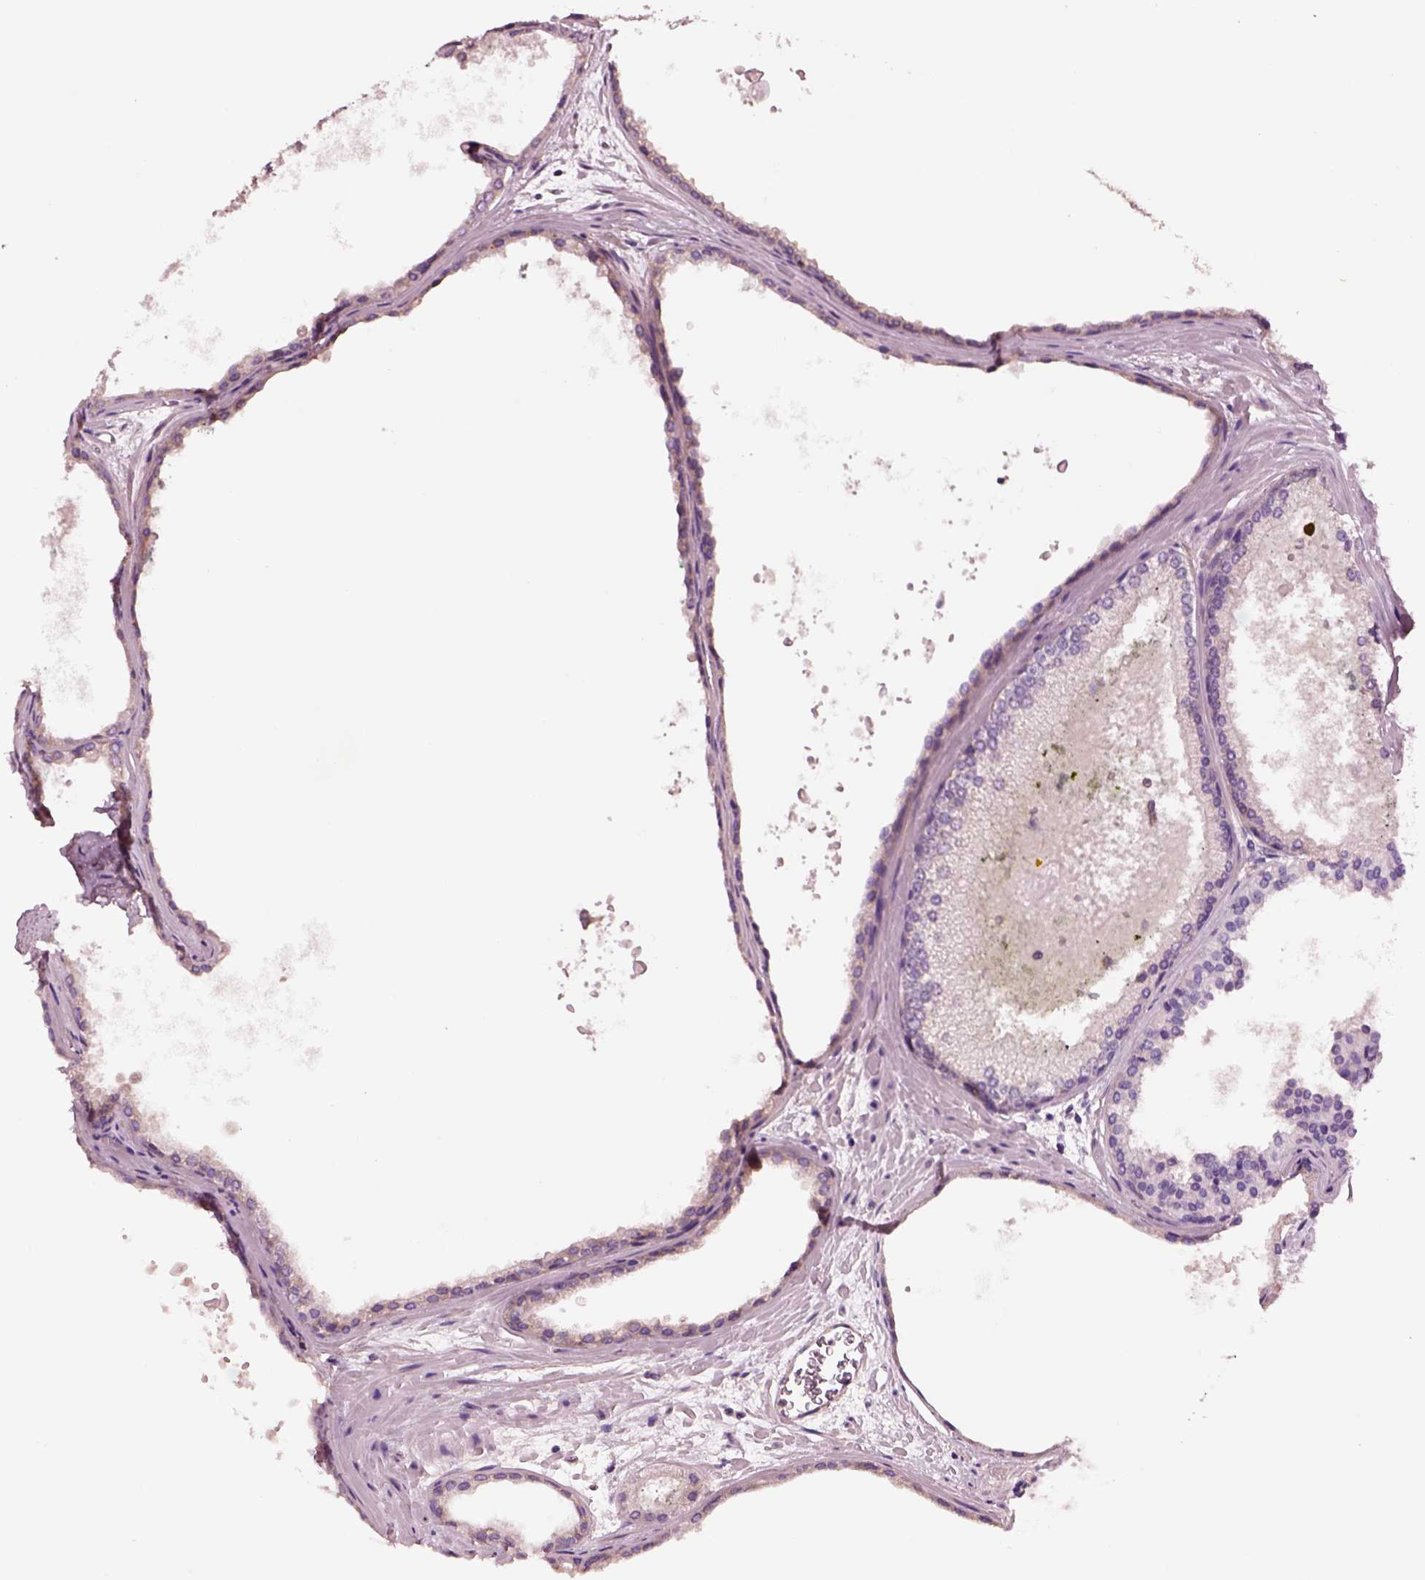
{"staining": {"intensity": "weak", "quantity": ">75%", "location": "cytoplasmic/membranous"}, "tissue": "prostate cancer", "cell_type": "Tumor cells", "image_type": "cancer", "snomed": [{"axis": "morphology", "description": "Adenocarcinoma, Low grade"}, {"axis": "topography", "description": "Prostate"}], "caption": "Human prostate cancer (low-grade adenocarcinoma) stained with a brown dye reveals weak cytoplasmic/membranous positive staining in approximately >75% of tumor cells.", "gene": "SEC23A", "patient": {"sex": "male", "age": 56}}